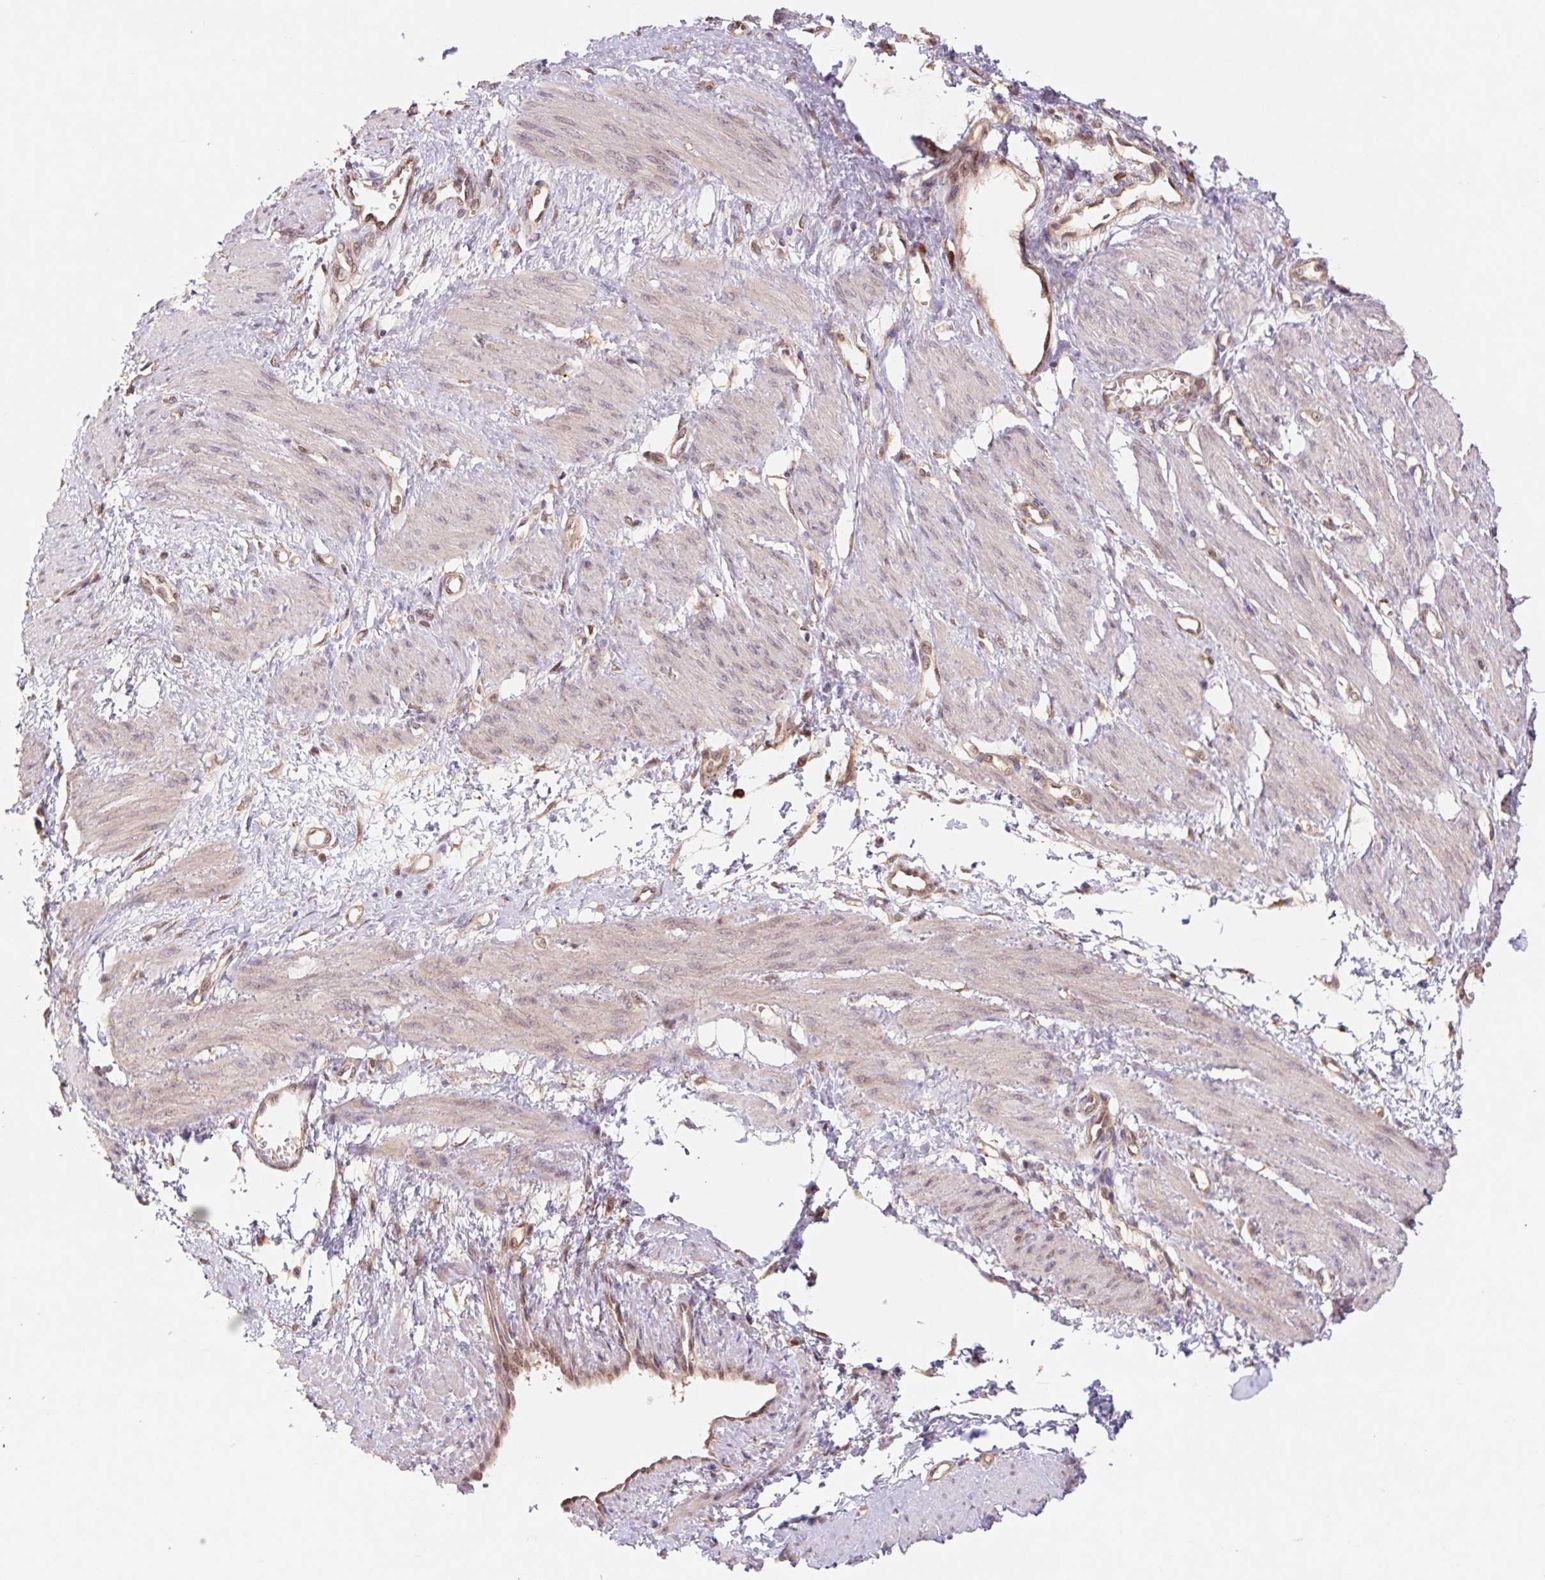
{"staining": {"intensity": "weak", "quantity": "25%-75%", "location": "cytoplasmic/membranous"}, "tissue": "smooth muscle", "cell_type": "Smooth muscle cells", "image_type": "normal", "snomed": [{"axis": "morphology", "description": "Normal tissue, NOS"}, {"axis": "topography", "description": "Smooth muscle"}, {"axis": "topography", "description": "Uterus"}], "caption": "Unremarkable smooth muscle exhibits weak cytoplasmic/membranous expression in approximately 25%-75% of smooth muscle cells The protein of interest is stained brown, and the nuclei are stained in blue (DAB (3,3'-diaminobenzidine) IHC with brightfield microscopy, high magnification)..", "gene": "RRM1", "patient": {"sex": "female", "age": 39}}